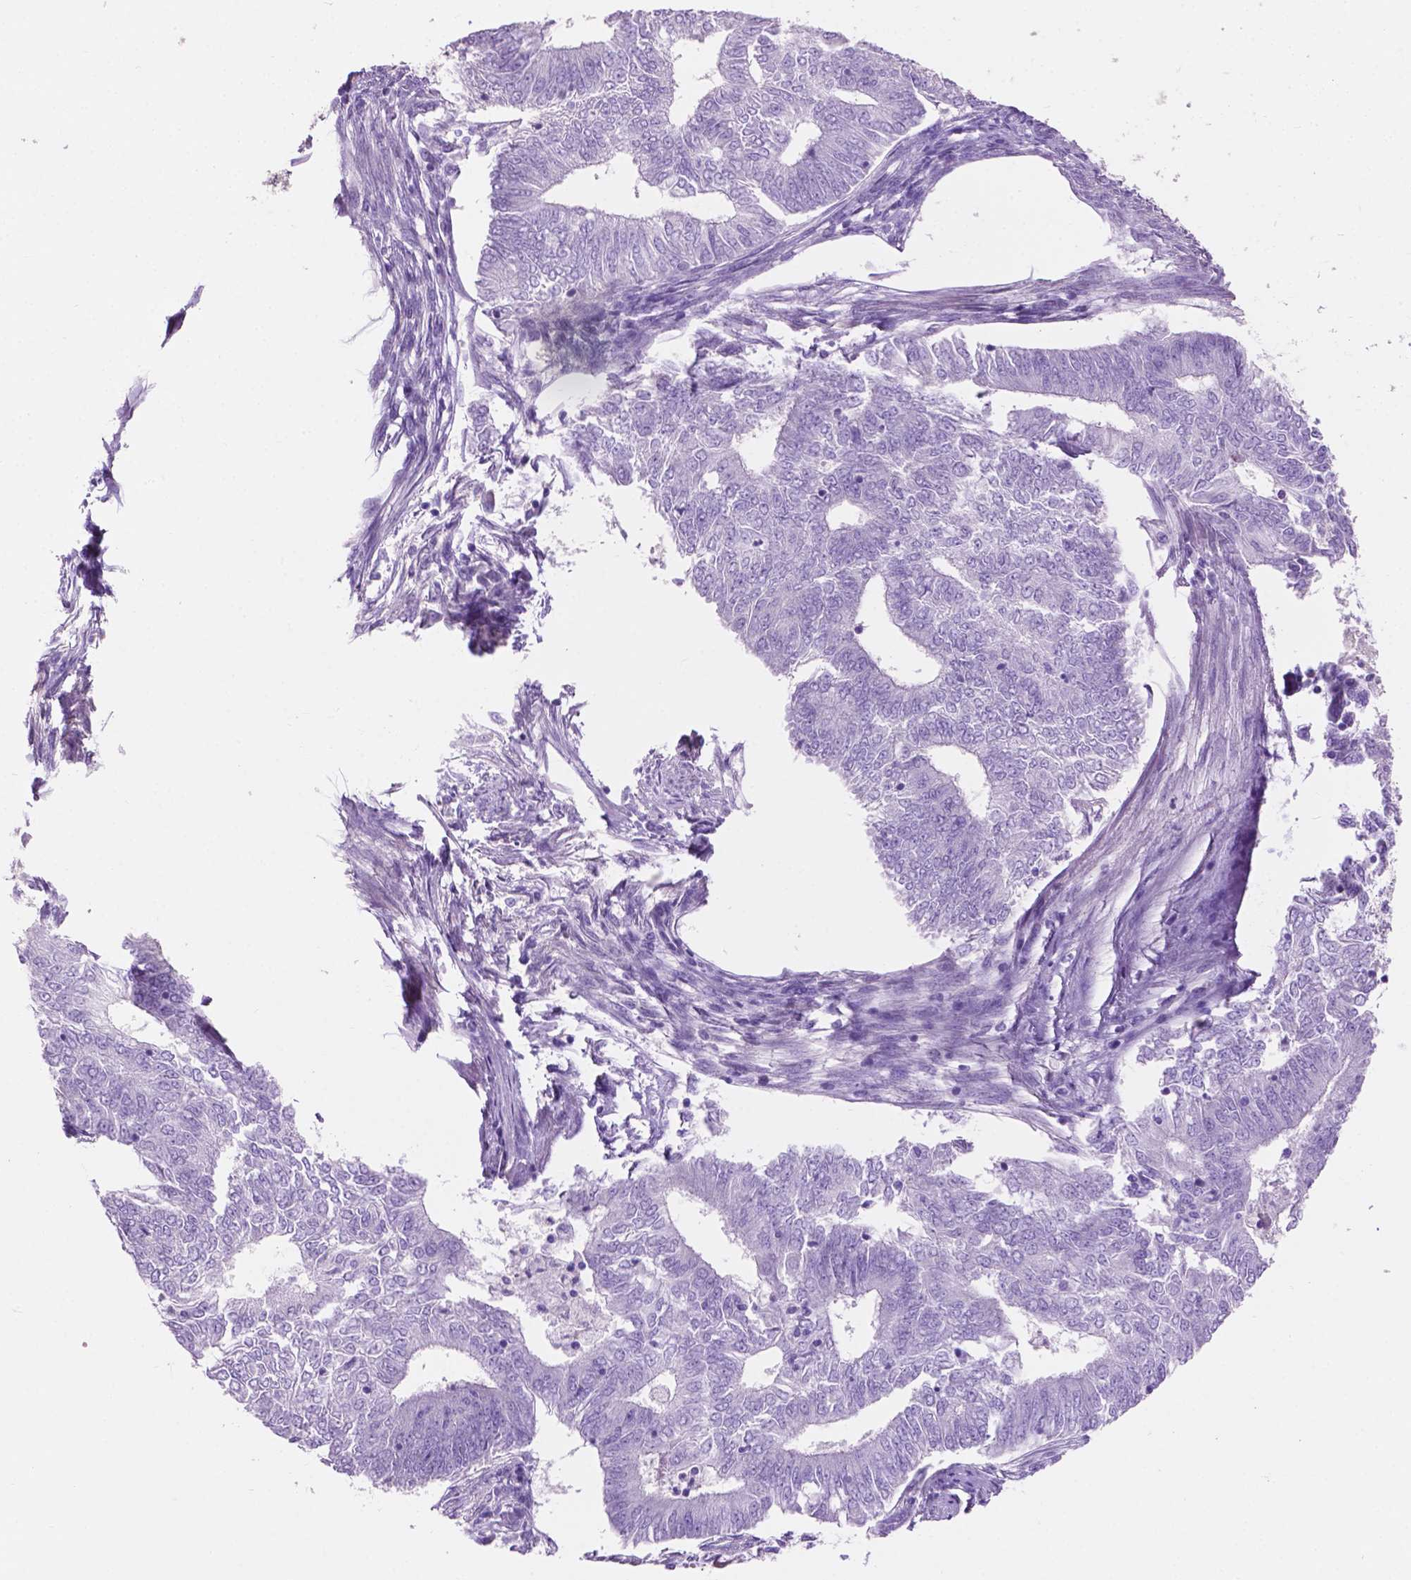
{"staining": {"intensity": "negative", "quantity": "none", "location": "none"}, "tissue": "endometrial cancer", "cell_type": "Tumor cells", "image_type": "cancer", "snomed": [{"axis": "morphology", "description": "Adenocarcinoma, NOS"}, {"axis": "topography", "description": "Endometrium"}], "caption": "DAB (3,3'-diaminobenzidine) immunohistochemical staining of human endometrial adenocarcinoma displays no significant staining in tumor cells.", "gene": "CLDN17", "patient": {"sex": "female", "age": 62}}